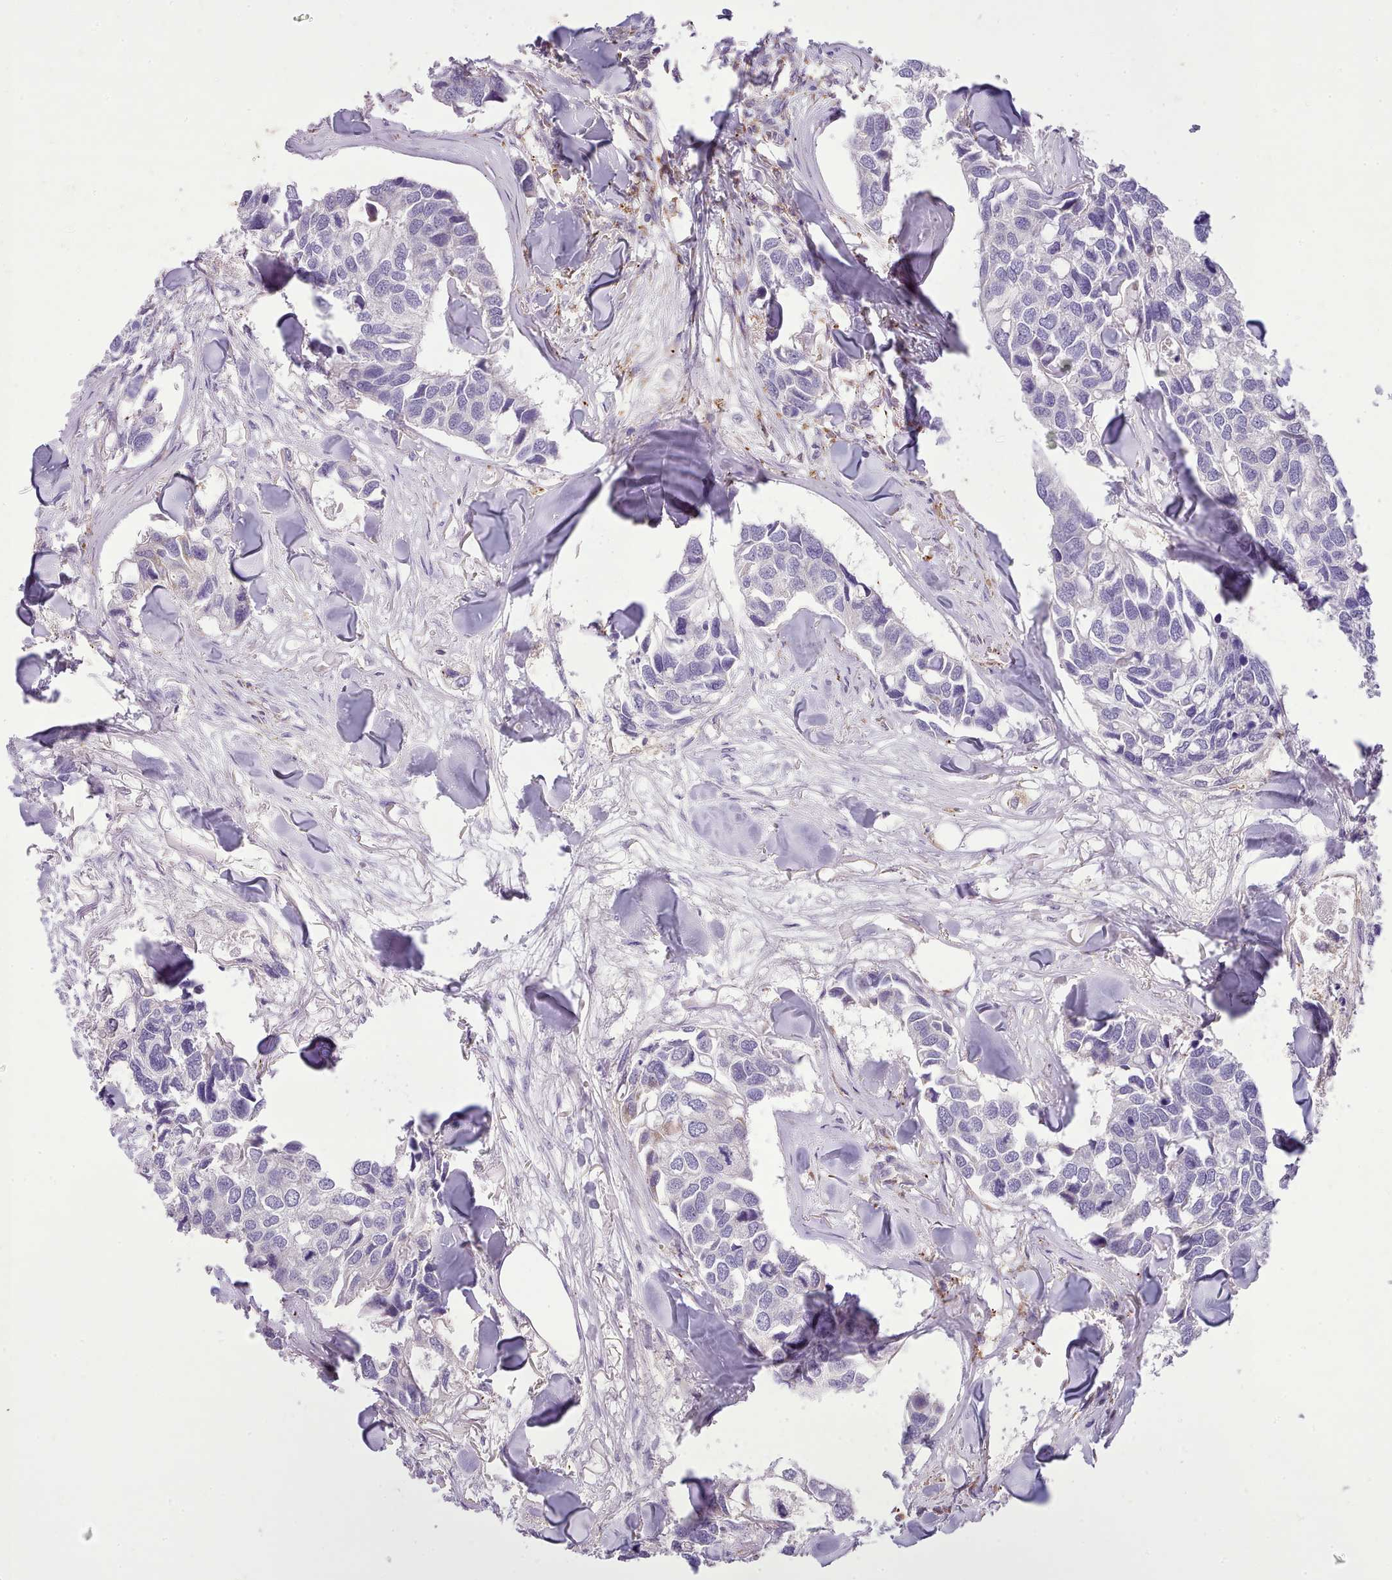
{"staining": {"intensity": "negative", "quantity": "none", "location": "none"}, "tissue": "breast cancer", "cell_type": "Tumor cells", "image_type": "cancer", "snomed": [{"axis": "morphology", "description": "Duct carcinoma"}, {"axis": "topography", "description": "Breast"}], "caption": "DAB (3,3'-diaminobenzidine) immunohistochemical staining of breast cancer displays no significant expression in tumor cells.", "gene": "FAM83E", "patient": {"sex": "female", "age": 83}}